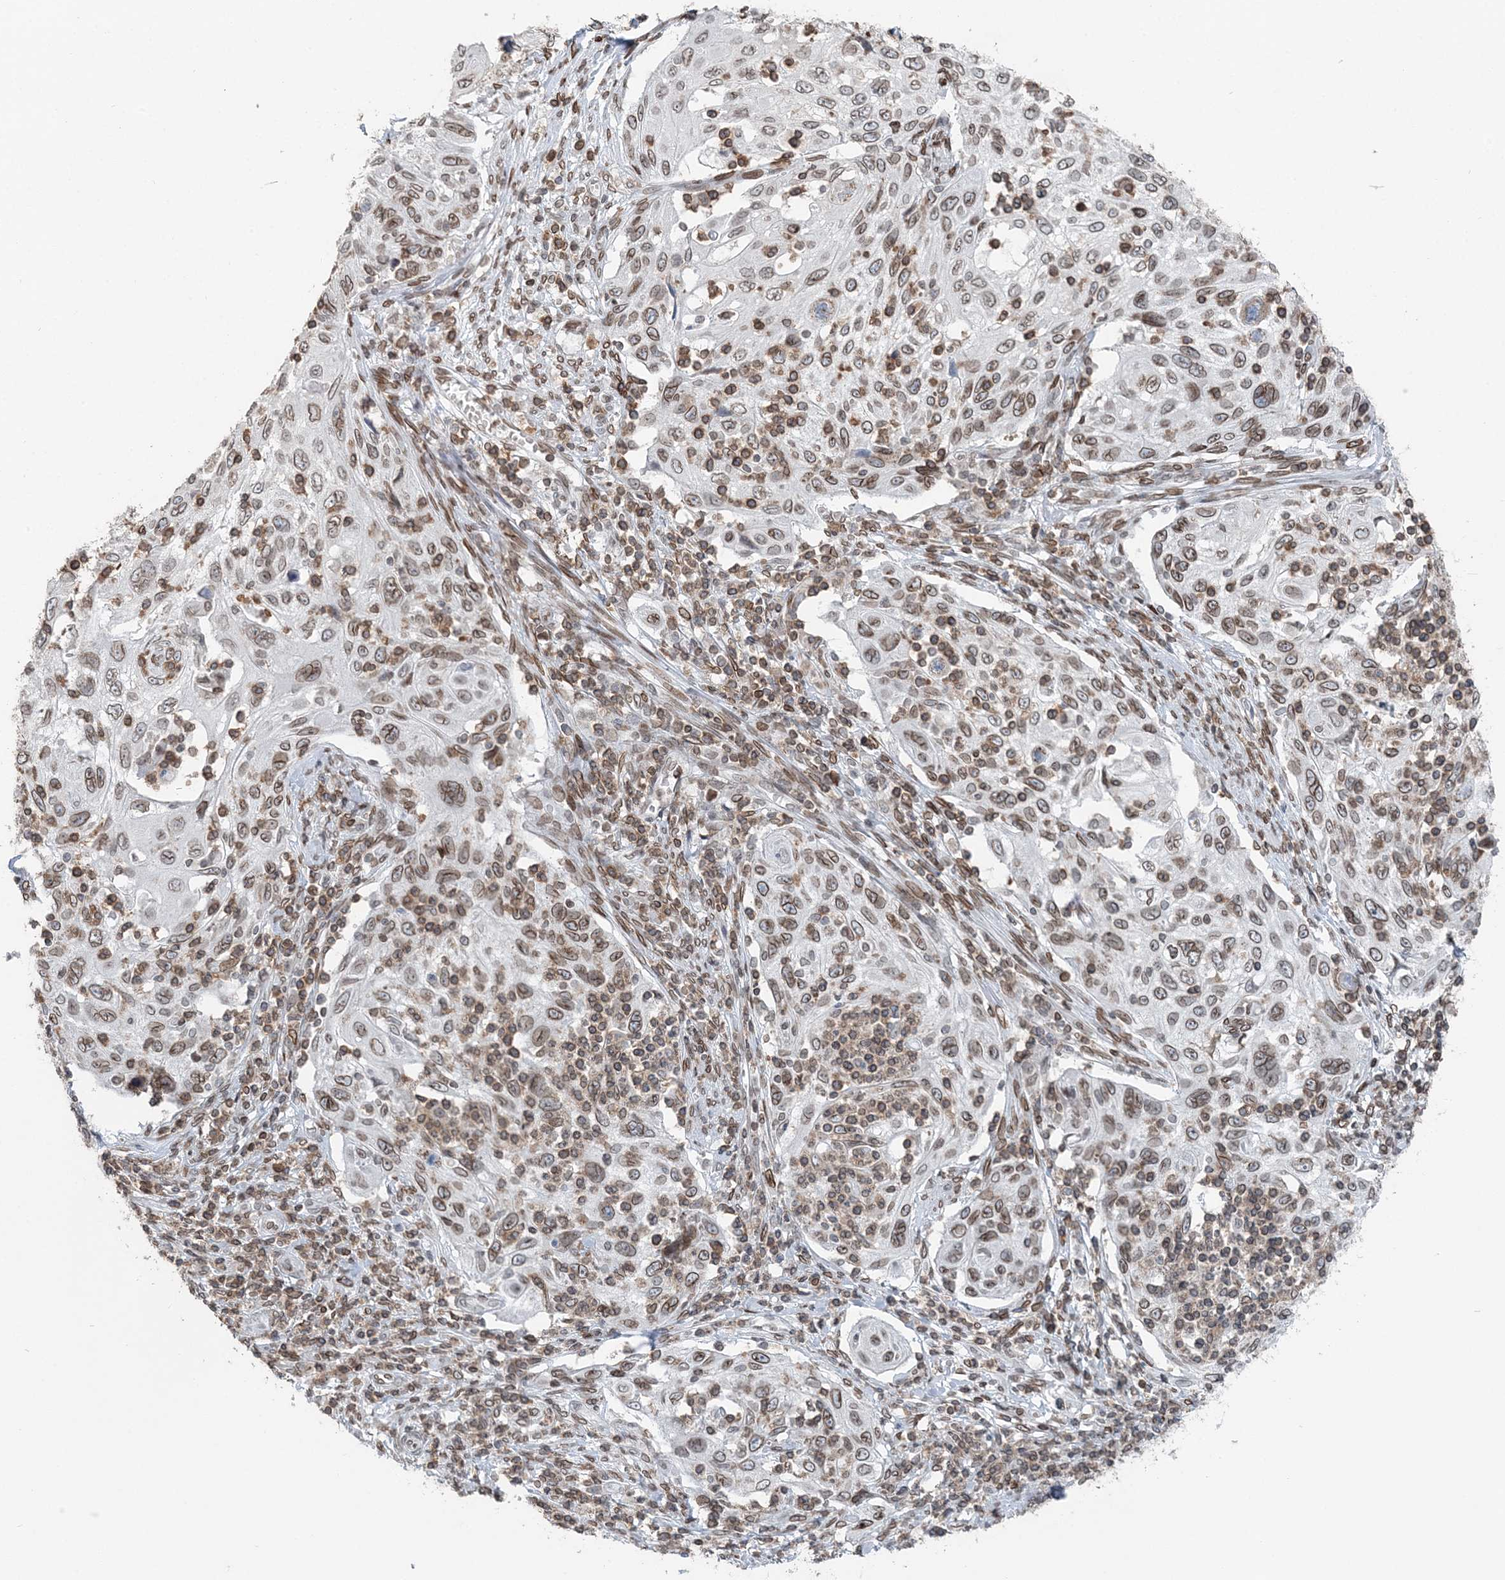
{"staining": {"intensity": "moderate", "quantity": ">75%", "location": "cytoplasmic/membranous,nuclear"}, "tissue": "cervical cancer", "cell_type": "Tumor cells", "image_type": "cancer", "snomed": [{"axis": "morphology", "description": "Squamous cell carcinoma, NOS"}, {"axis": "topography", "description": "Cervix"}], "caption": "A brown stain highlights moderate cytoplasmic/membranous and nuclear positivity of a protein in cervical cancer (squamous cell carcinoma) tumor cells.", "gene": "GJD4", "patient": {"sex": "female", "age": 70}}